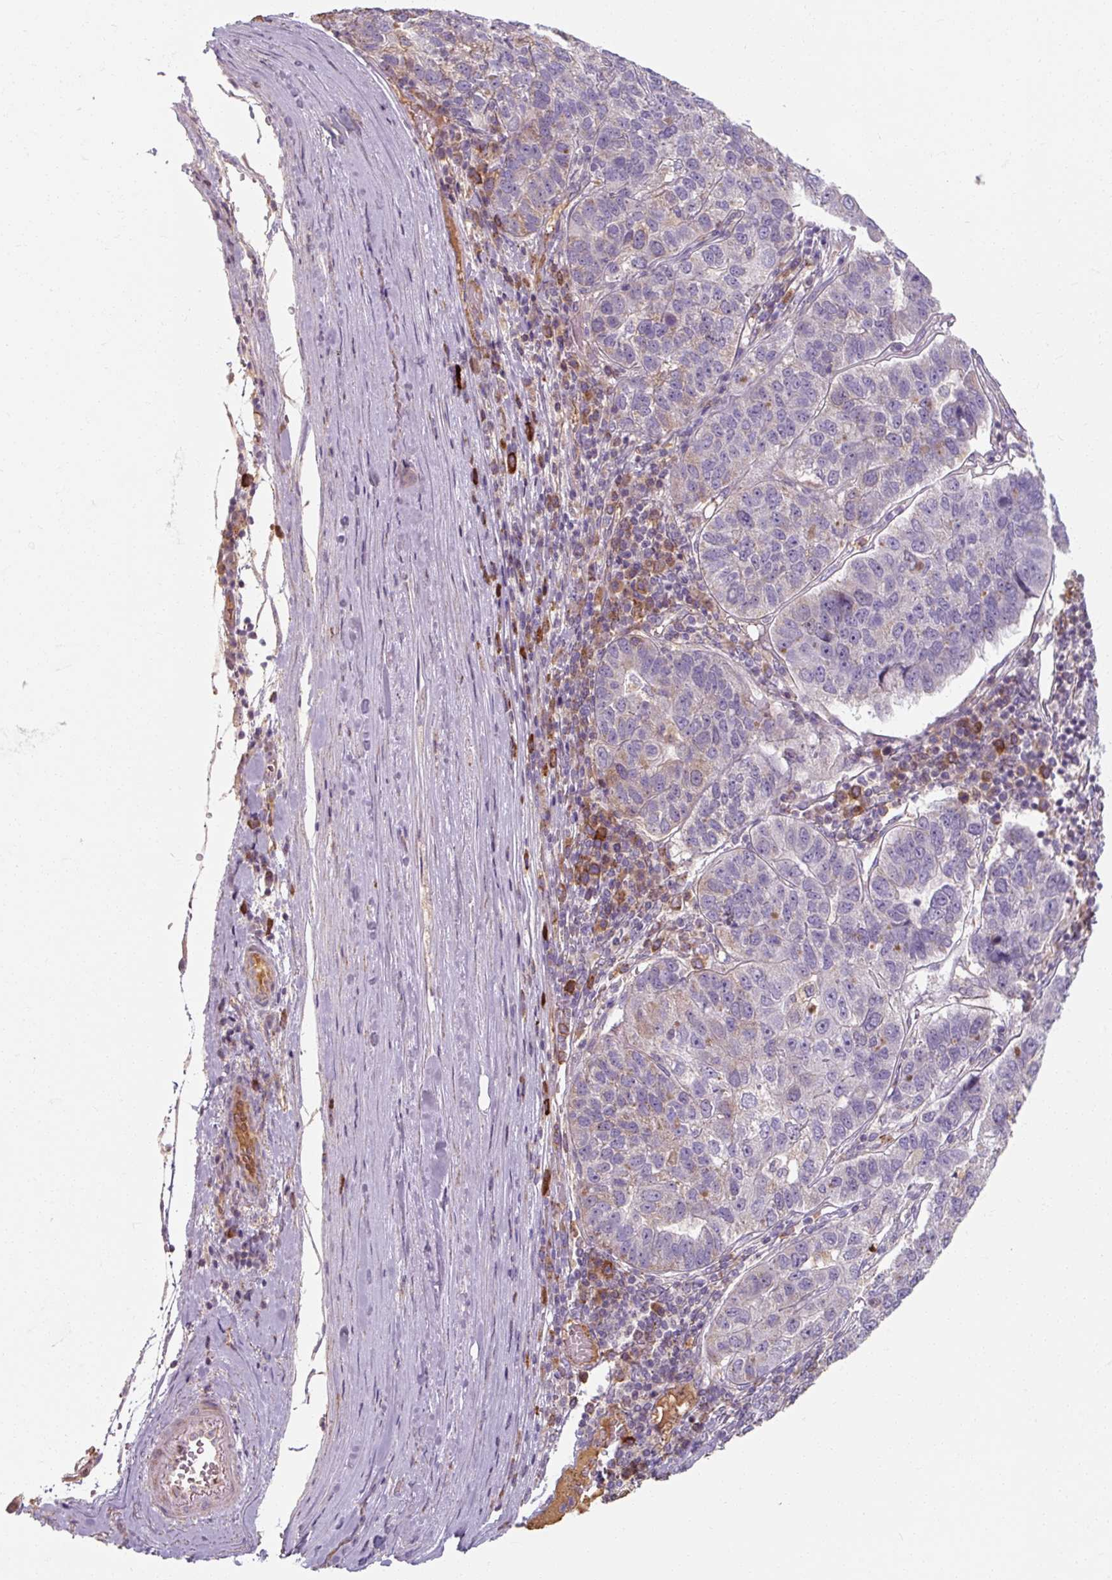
{"staining": {"intensity": "negative", "quantity": "none", "location": "none"}, "tissue": "pancreatic cancer", "cell_type": "Tumor cells", "image_type": "cancer", "snomed": [{"axis": "morphology", "description": "Adenocarcinoma, NOS"}, {"axis": "topography", "description": "Pancreas"}], "caption": "Immunohistochemistry of human pancreatic adenocarcinoma demonstrates no positivity in tumor cells. The staining is performed using DAB (3,3'-diaminobenzidine) brown chromogen with nuclei counter-stained in using hematoxylin.", "gene": "TSEN54", "patient": {"sex": "female", "age": 61}}